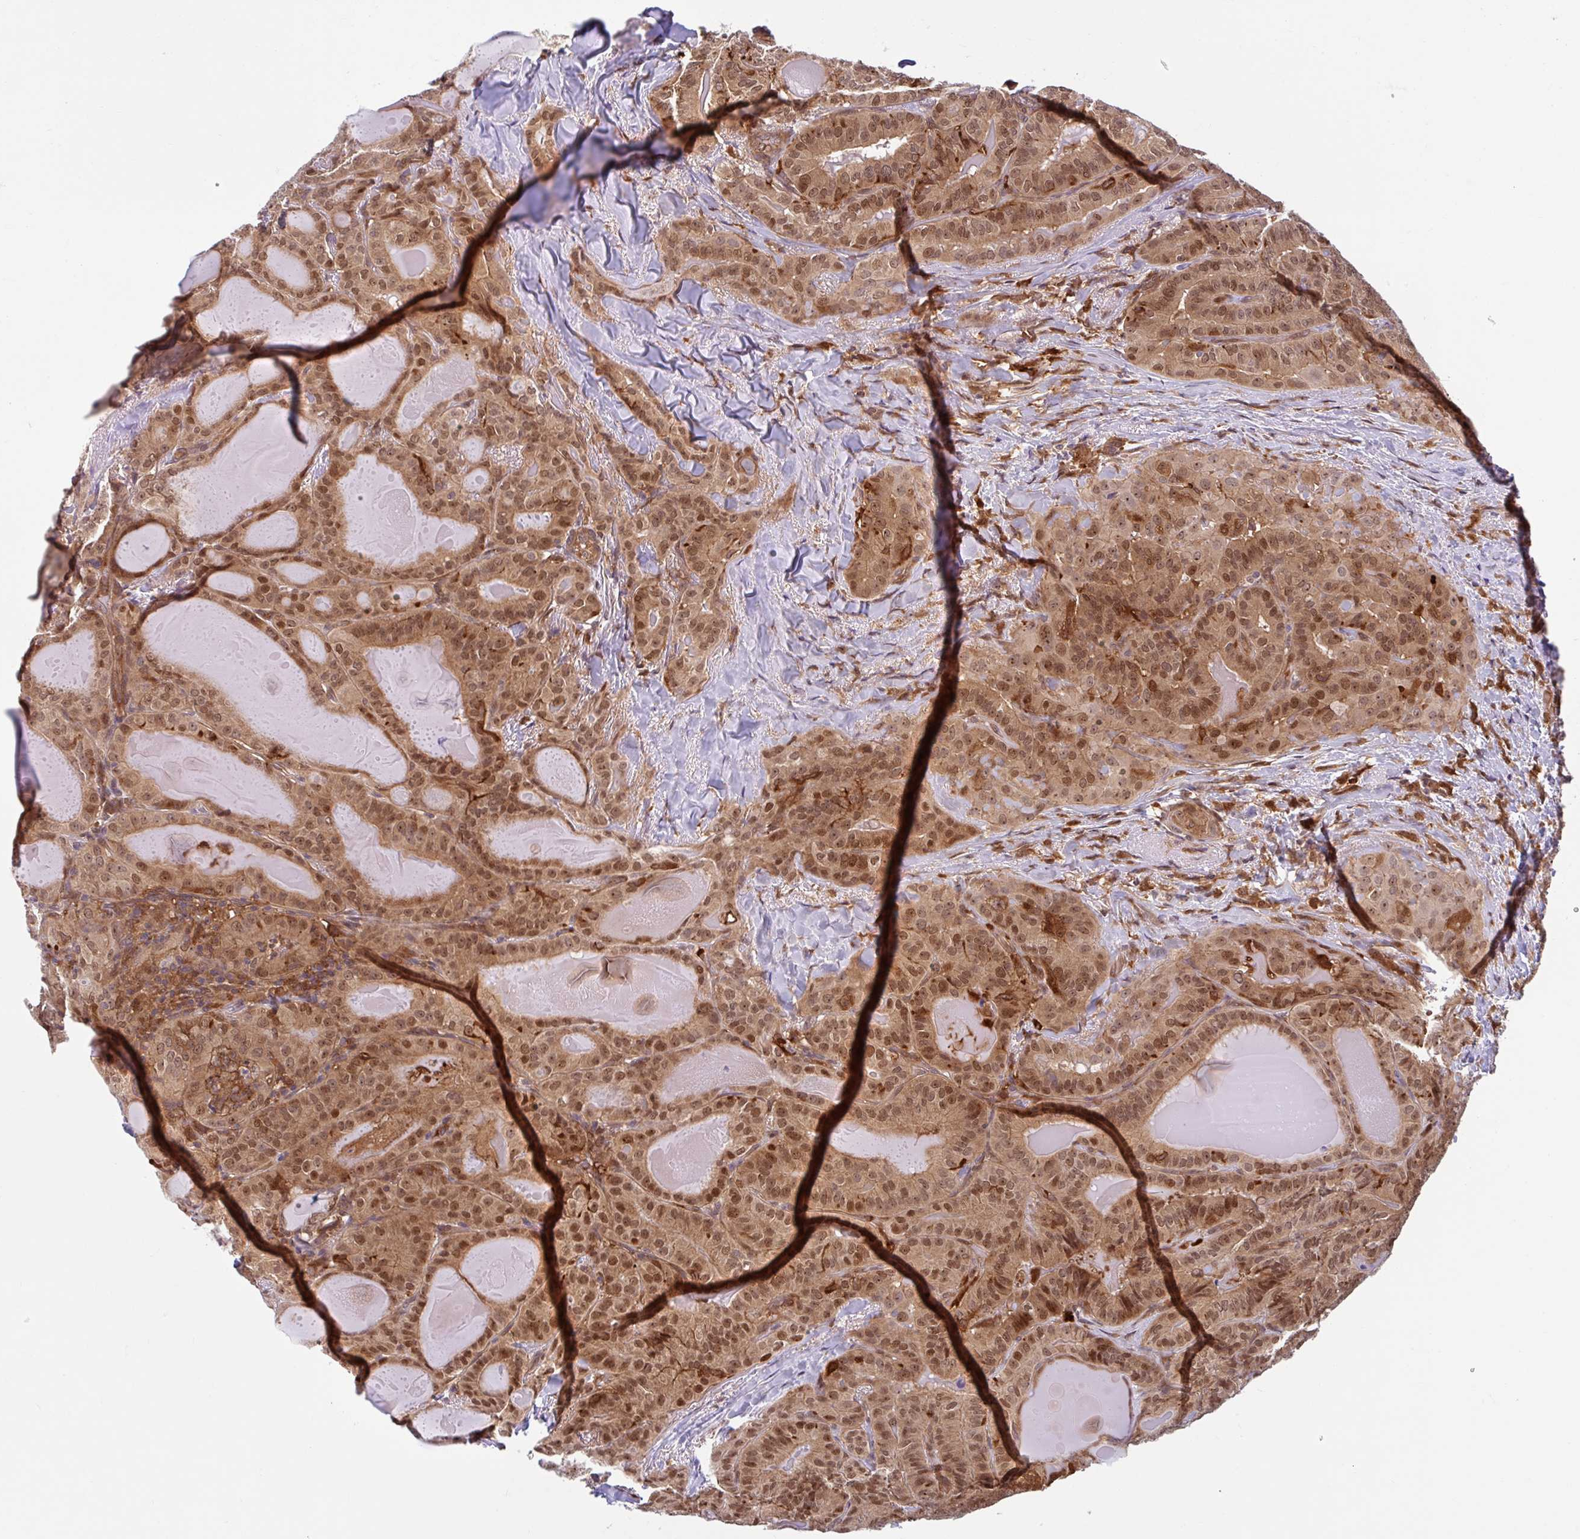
{"staining": {"intensity": "moderate", "quantity": ">75%", "location": "cytoplasmic/membranous,nuclear"}, "tissue": "thyroid cancer", "cell_type": "Tumor cells", "image_type": "cancer", "snomed": [{"axis": "morphology", "description": "Papillary adenocarcinoma, NOS"}, {"axis": "topography", "description": "Thyroid gland"}], "caption": "Immunohistochemistry (IHC) histopathology image of neoplastic tissue: thyroid cancer stained using IHC shows medium levels of moderate protein expression localized specifically in the cytoplasmic/membranous and nuclear of tumor cells, appearing as a cytoplasmic/membranous and nuclear brown color.", "gene": "HMBS", "patient": {"sex": "female", "age": 68}}